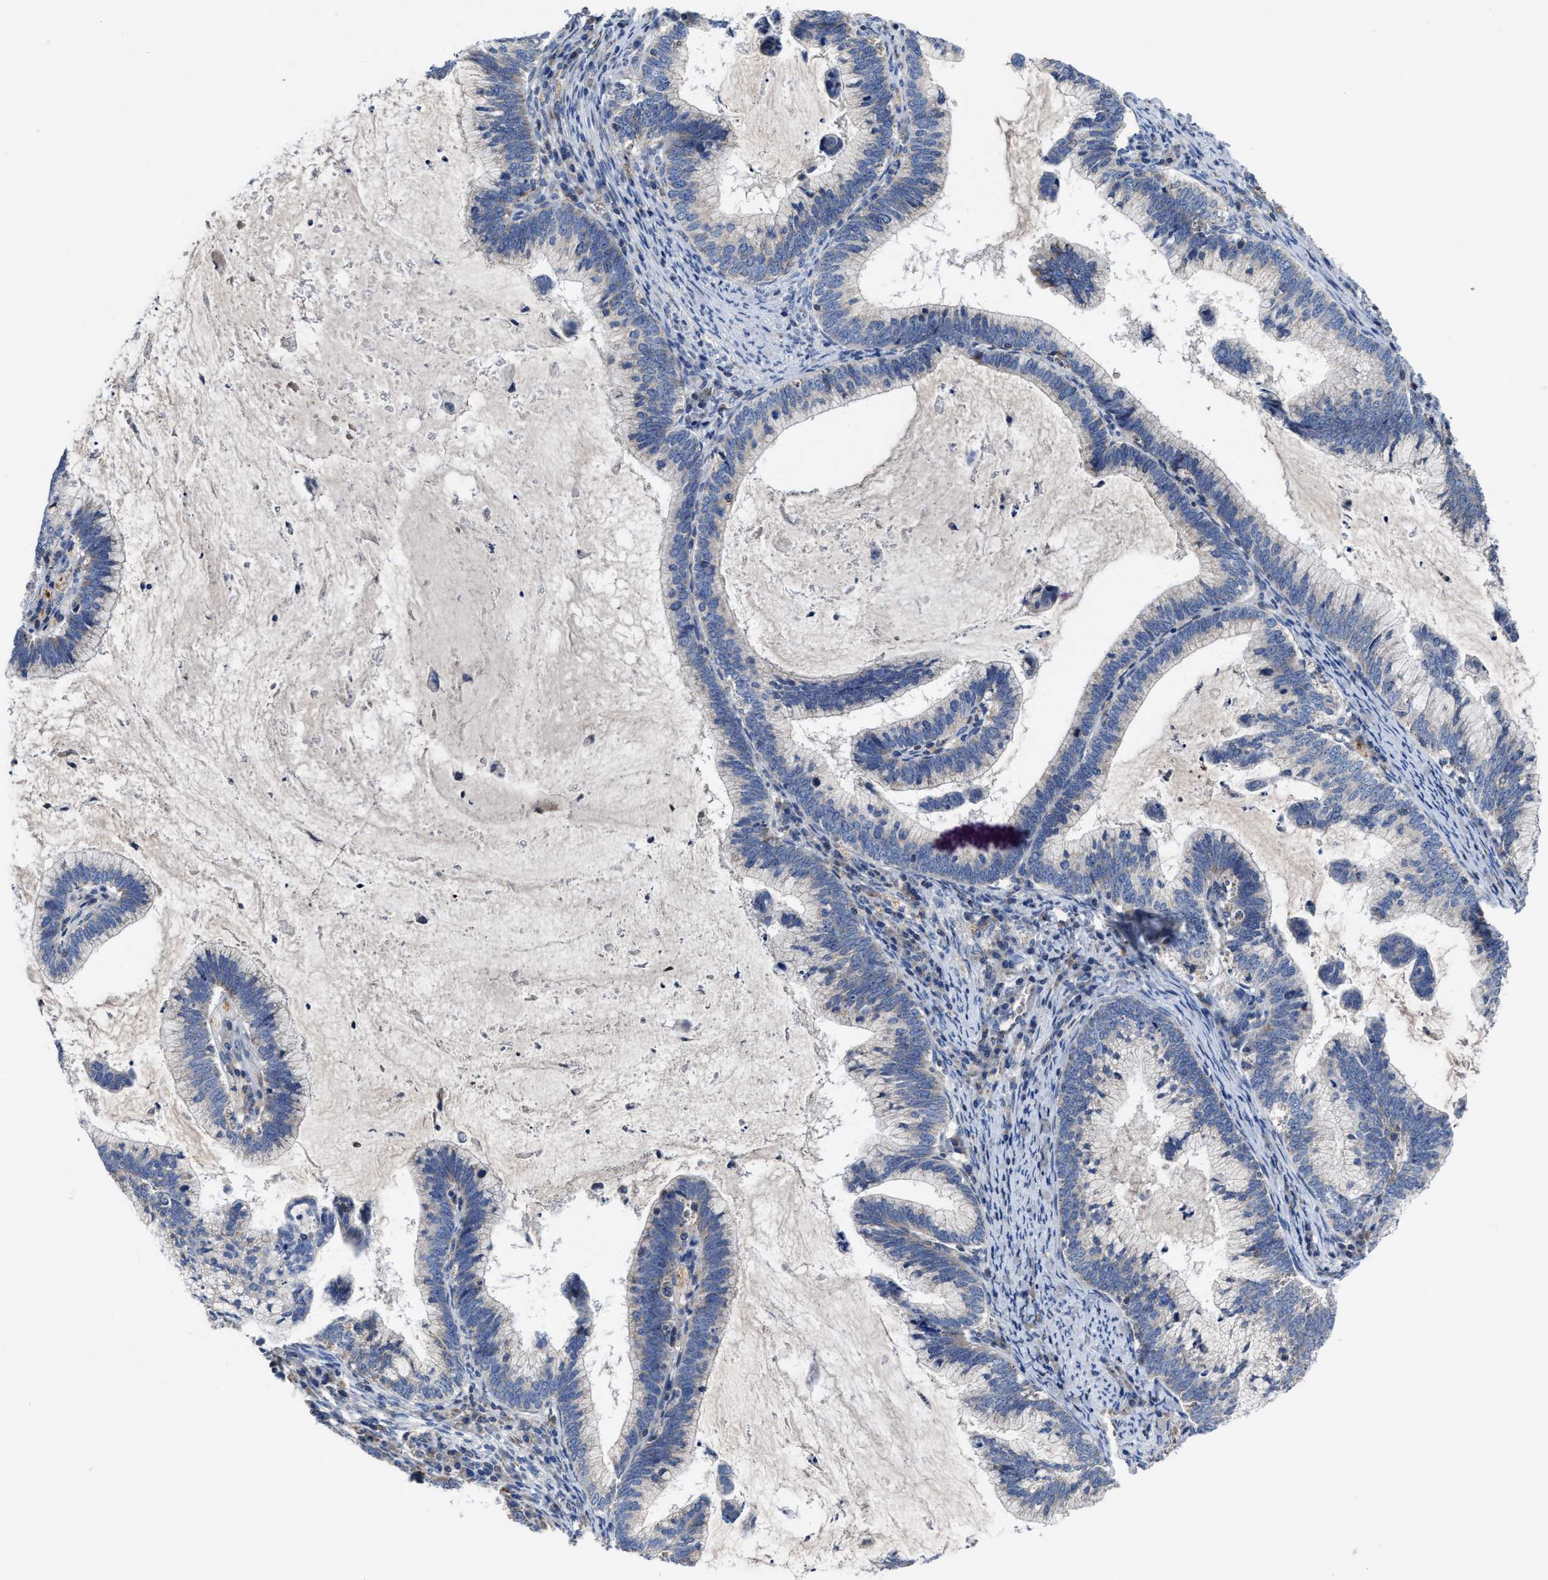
{"staining": {"intensity": "weak", "quantity": "<25%", "location": "cytoplasmic/membranous"}, "tissue": "cervical cancer", "cell_type": "Tumor cells", "image_type": "cancer", "snomed": [{"axis": "morphology", "description": "Adenocarcinoma, NOS"}, {"axis": "topography", "description": "Cervix"}], "caption": "IHC micrograph of neoplastic tissue: cervical adenocarcinoma stained with DAB shows no significant protein expression in tumor cells.", "gene": "CACNA1D", "patient": {"sex": "female", "age": 36}}